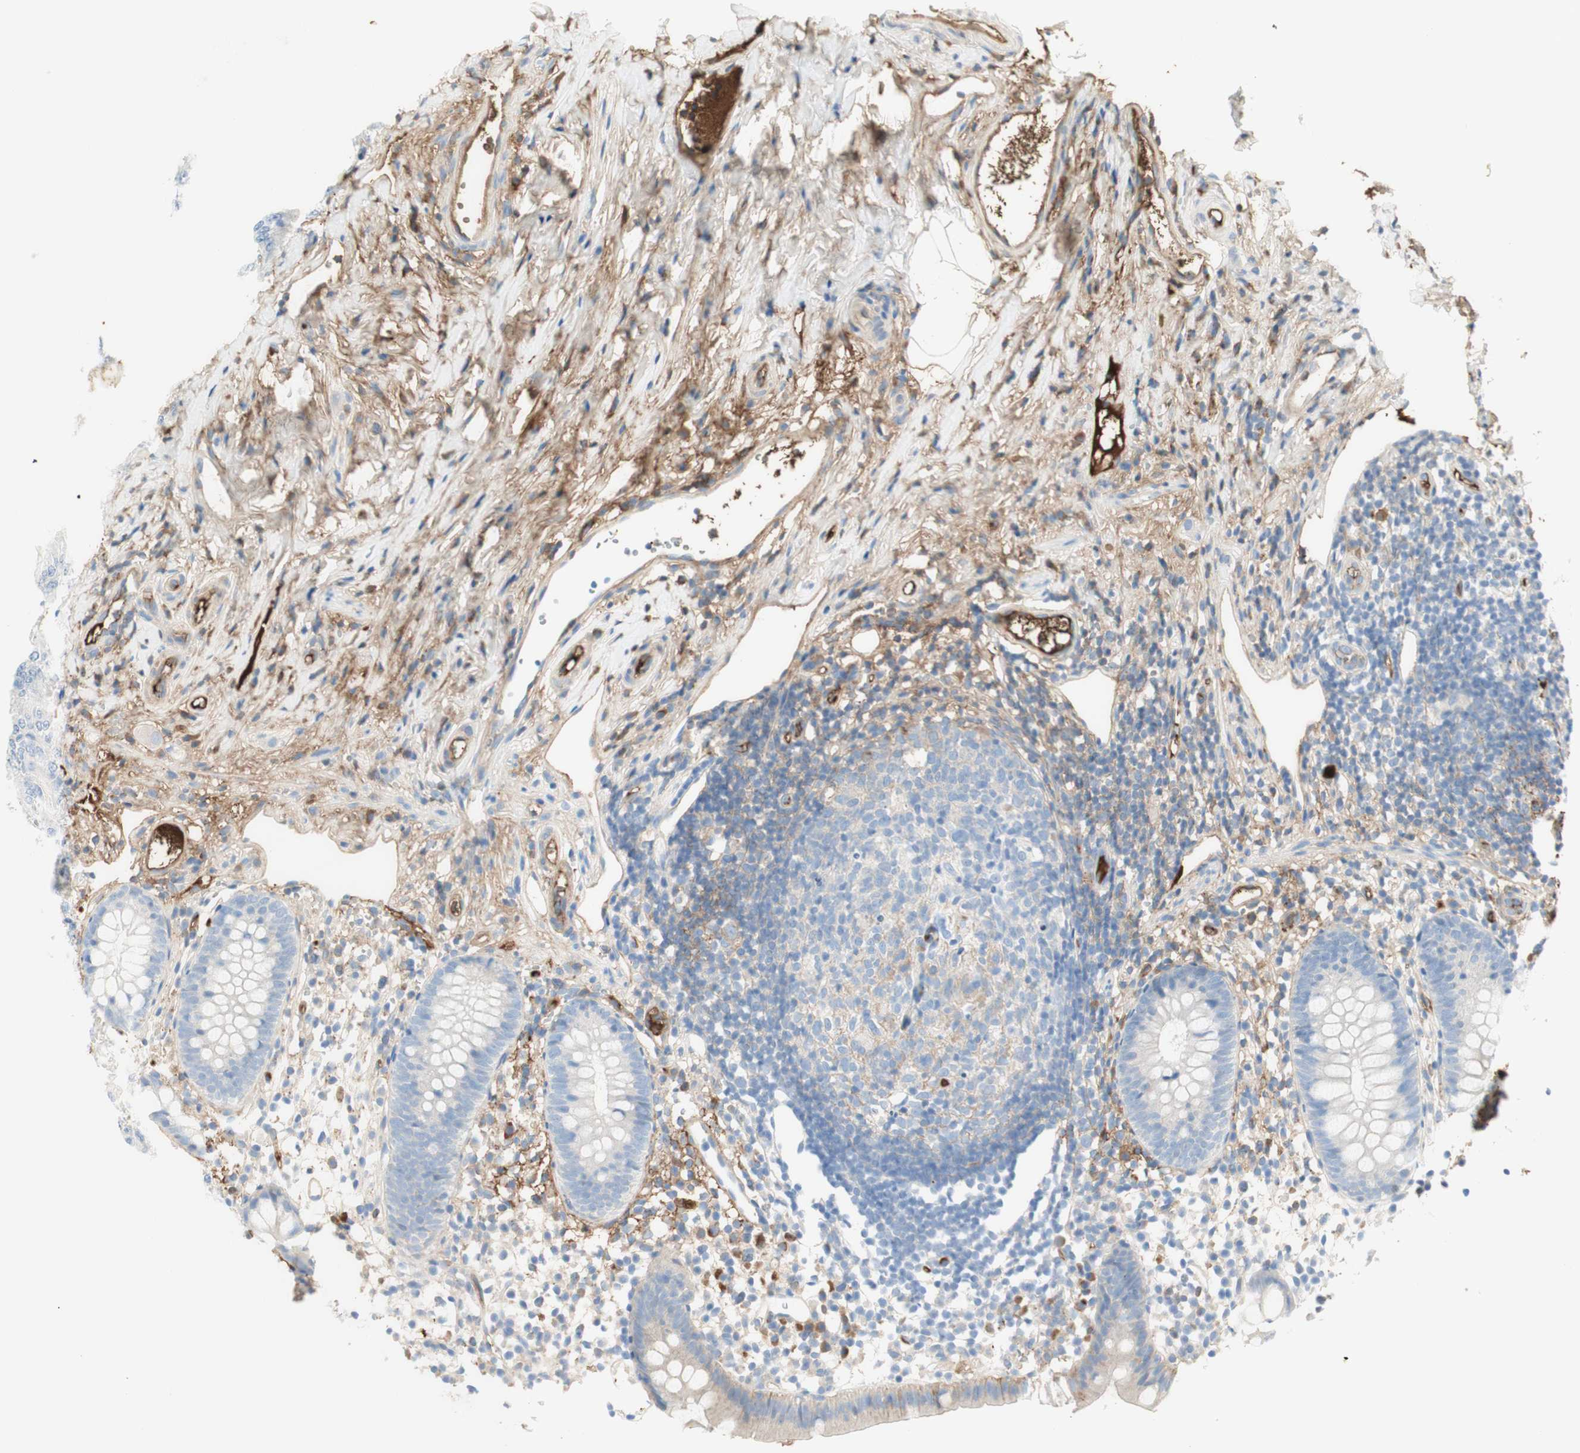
{"staining": {"intensity": "weak", "quantity": "<25%", "location": "cytoplasmic/membranous"}, "tissue": "appendix", "cell_type": "Glandular cells", "image_type": "normal", "snomed": [{"axis": "morphology", "description": "Normal tissue, NOS"}, {"axis": "topography", "description": "Appendix"}], "caption": "Protein analysis of normal appendix reveals no significant expression in glandular cells. (Stains: DAB (3,3'-diaminobenzidine) immunohistochemistry (IHC) with hematoxylin counter stain, Microscopy: brightfield microscopy at high magnification).", "gene": "KNG1", "patient": {"sex": "female", "age": 20}}